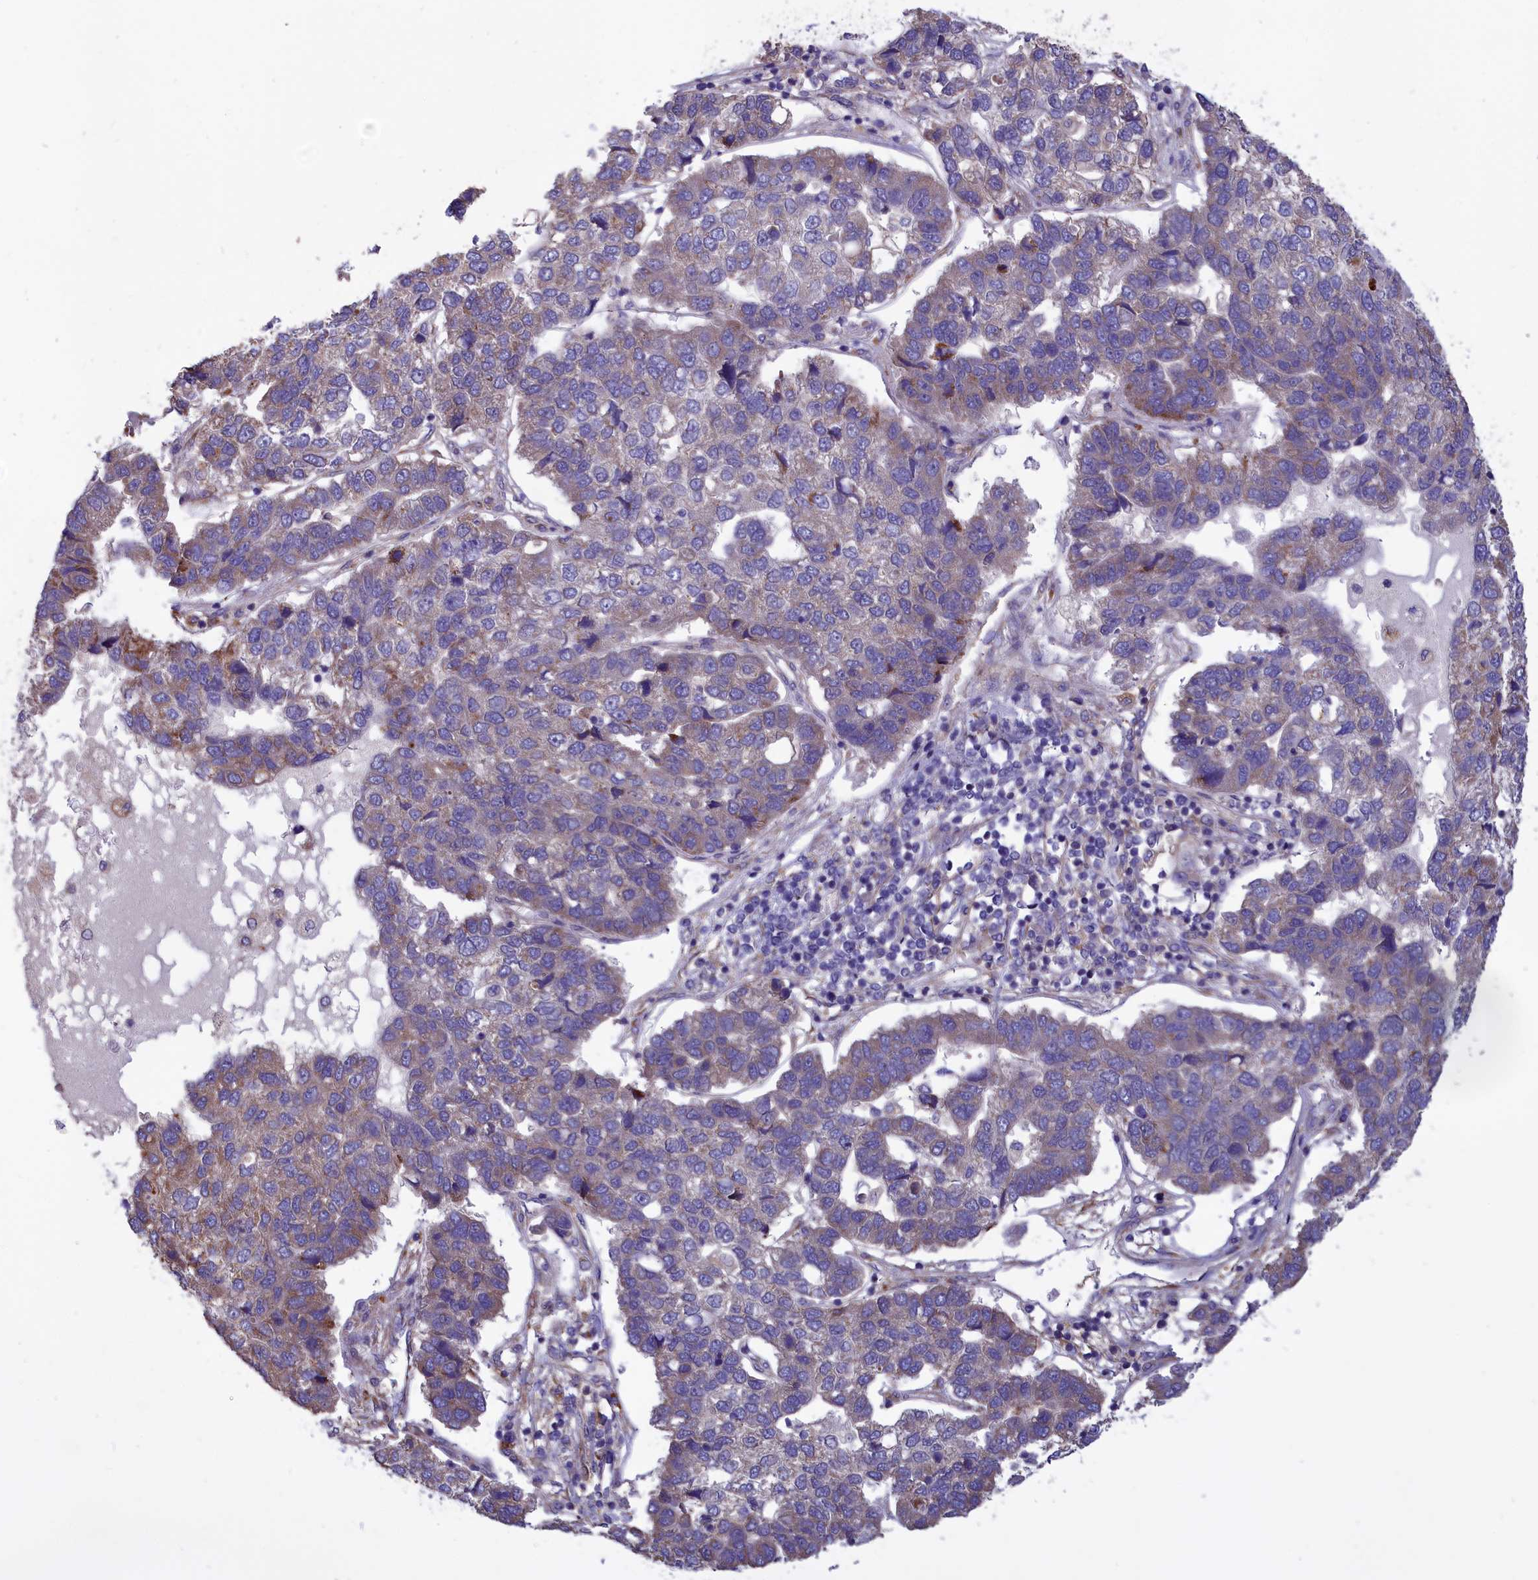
{"staining": {"intensity": "weak", "quantity": "<25%", "location": "cytoplasmic/membranous"}, "tissue": "pancreatic cancer", "cell_type": "Tumor cells", "image_type": "cancer", "snomed": [{"axis": "morphology", "description": "Adenocarcinoma, NOS"}, {"axis": "topography", "description": "Pancreas"}], "caption": "A histopathology image of pancreatic cancer stained for a protein displays no brown staining in tumor cells.", "gene": "AMDHD2", "patient": {"sex": "female", "age": 61}}